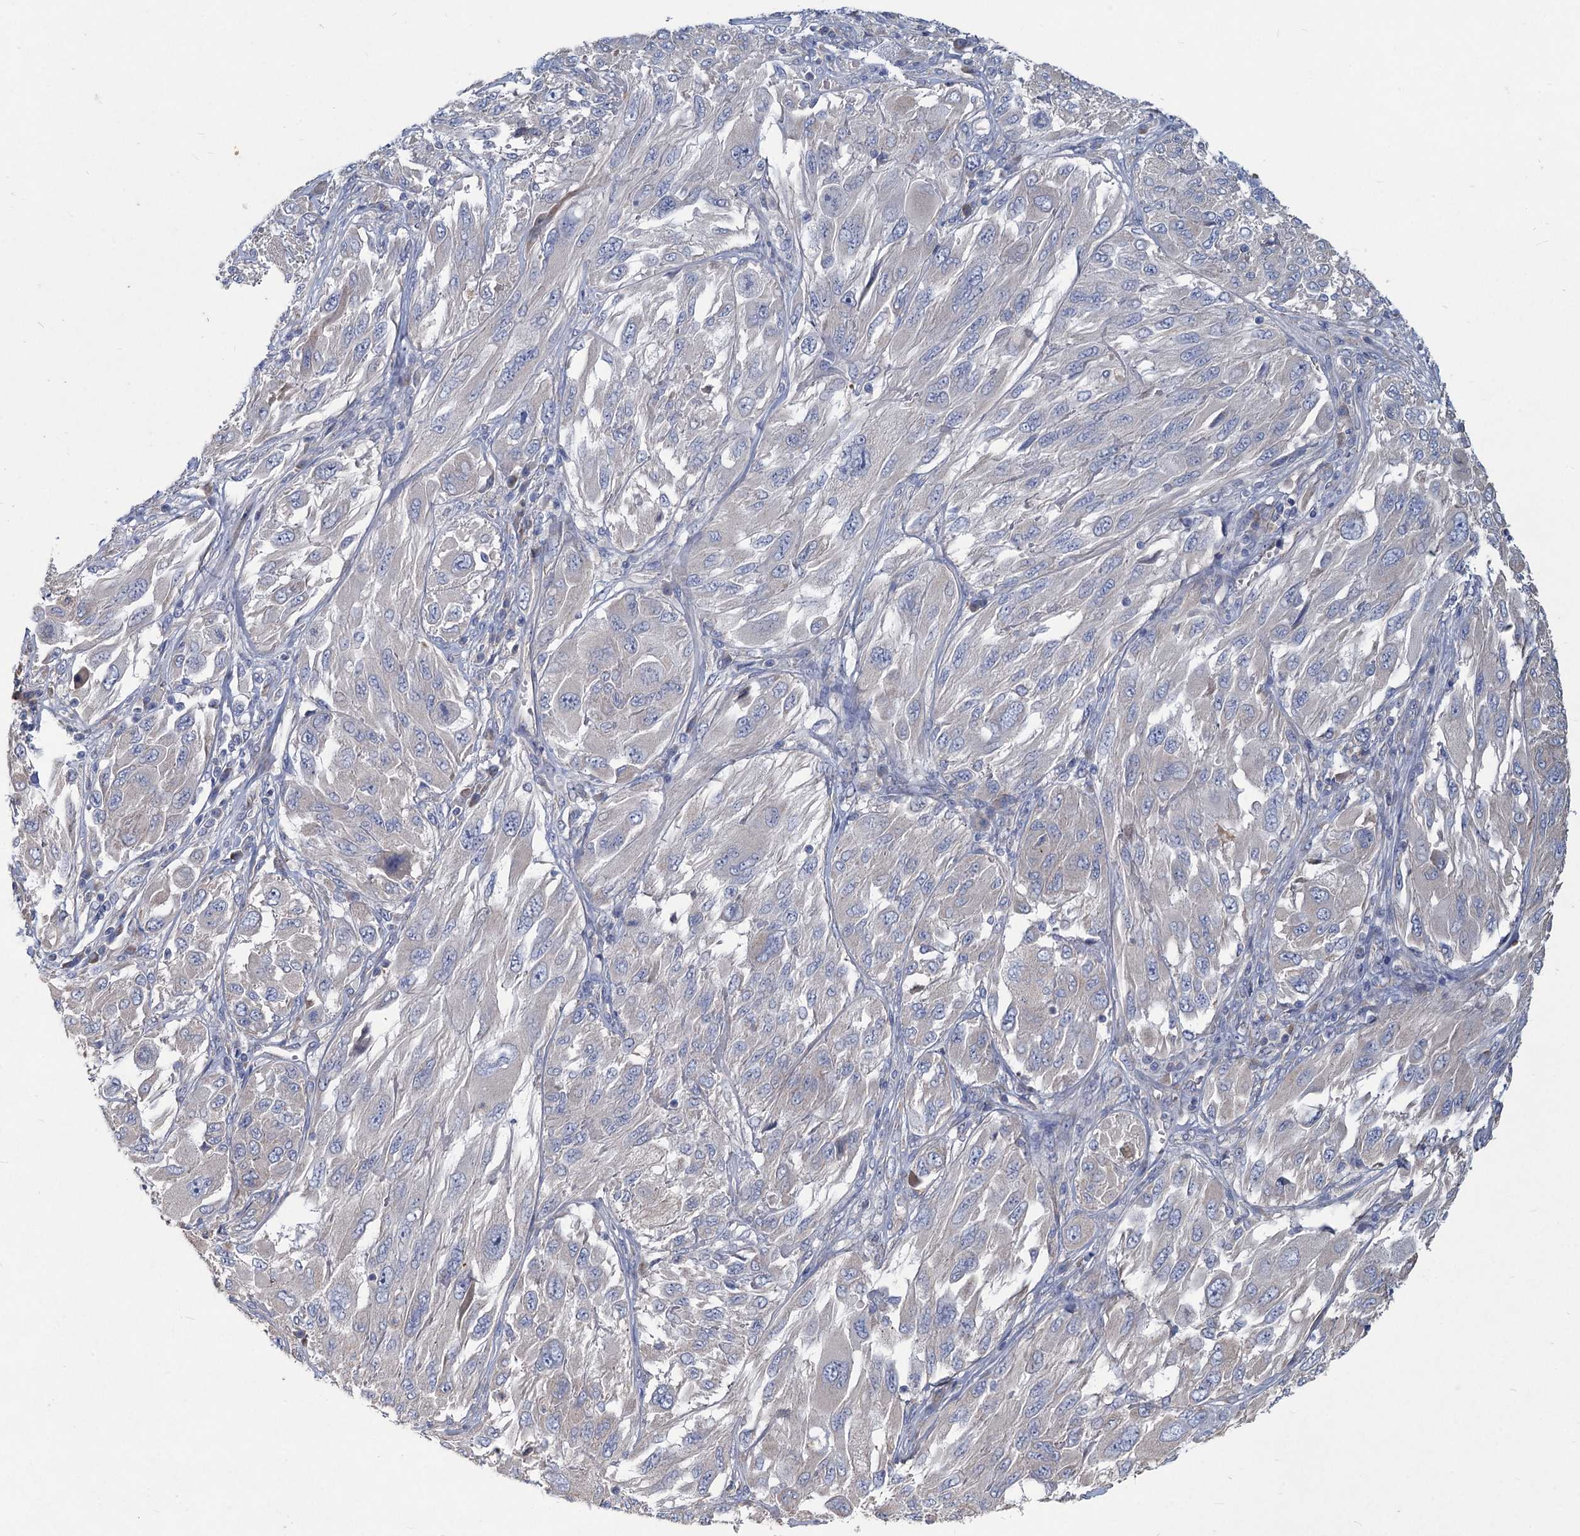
{"staining": {"intensity": "negative", "quantity": "none", "location": "none"}, "tissue": "melanoma", "cell_type": "Tumor cells", "image_type": "cancer", "snomed": [{"axis": "morphology", "description": "Malignant melanoma, NOS"}, {"axis": "topography", "description": "Skin"}], "caption": "Histopathology image shows no significant protein staining in tumor cells of melanoma.", "gene": "HES2", "patient": {"sex": "female", "age": 91}}